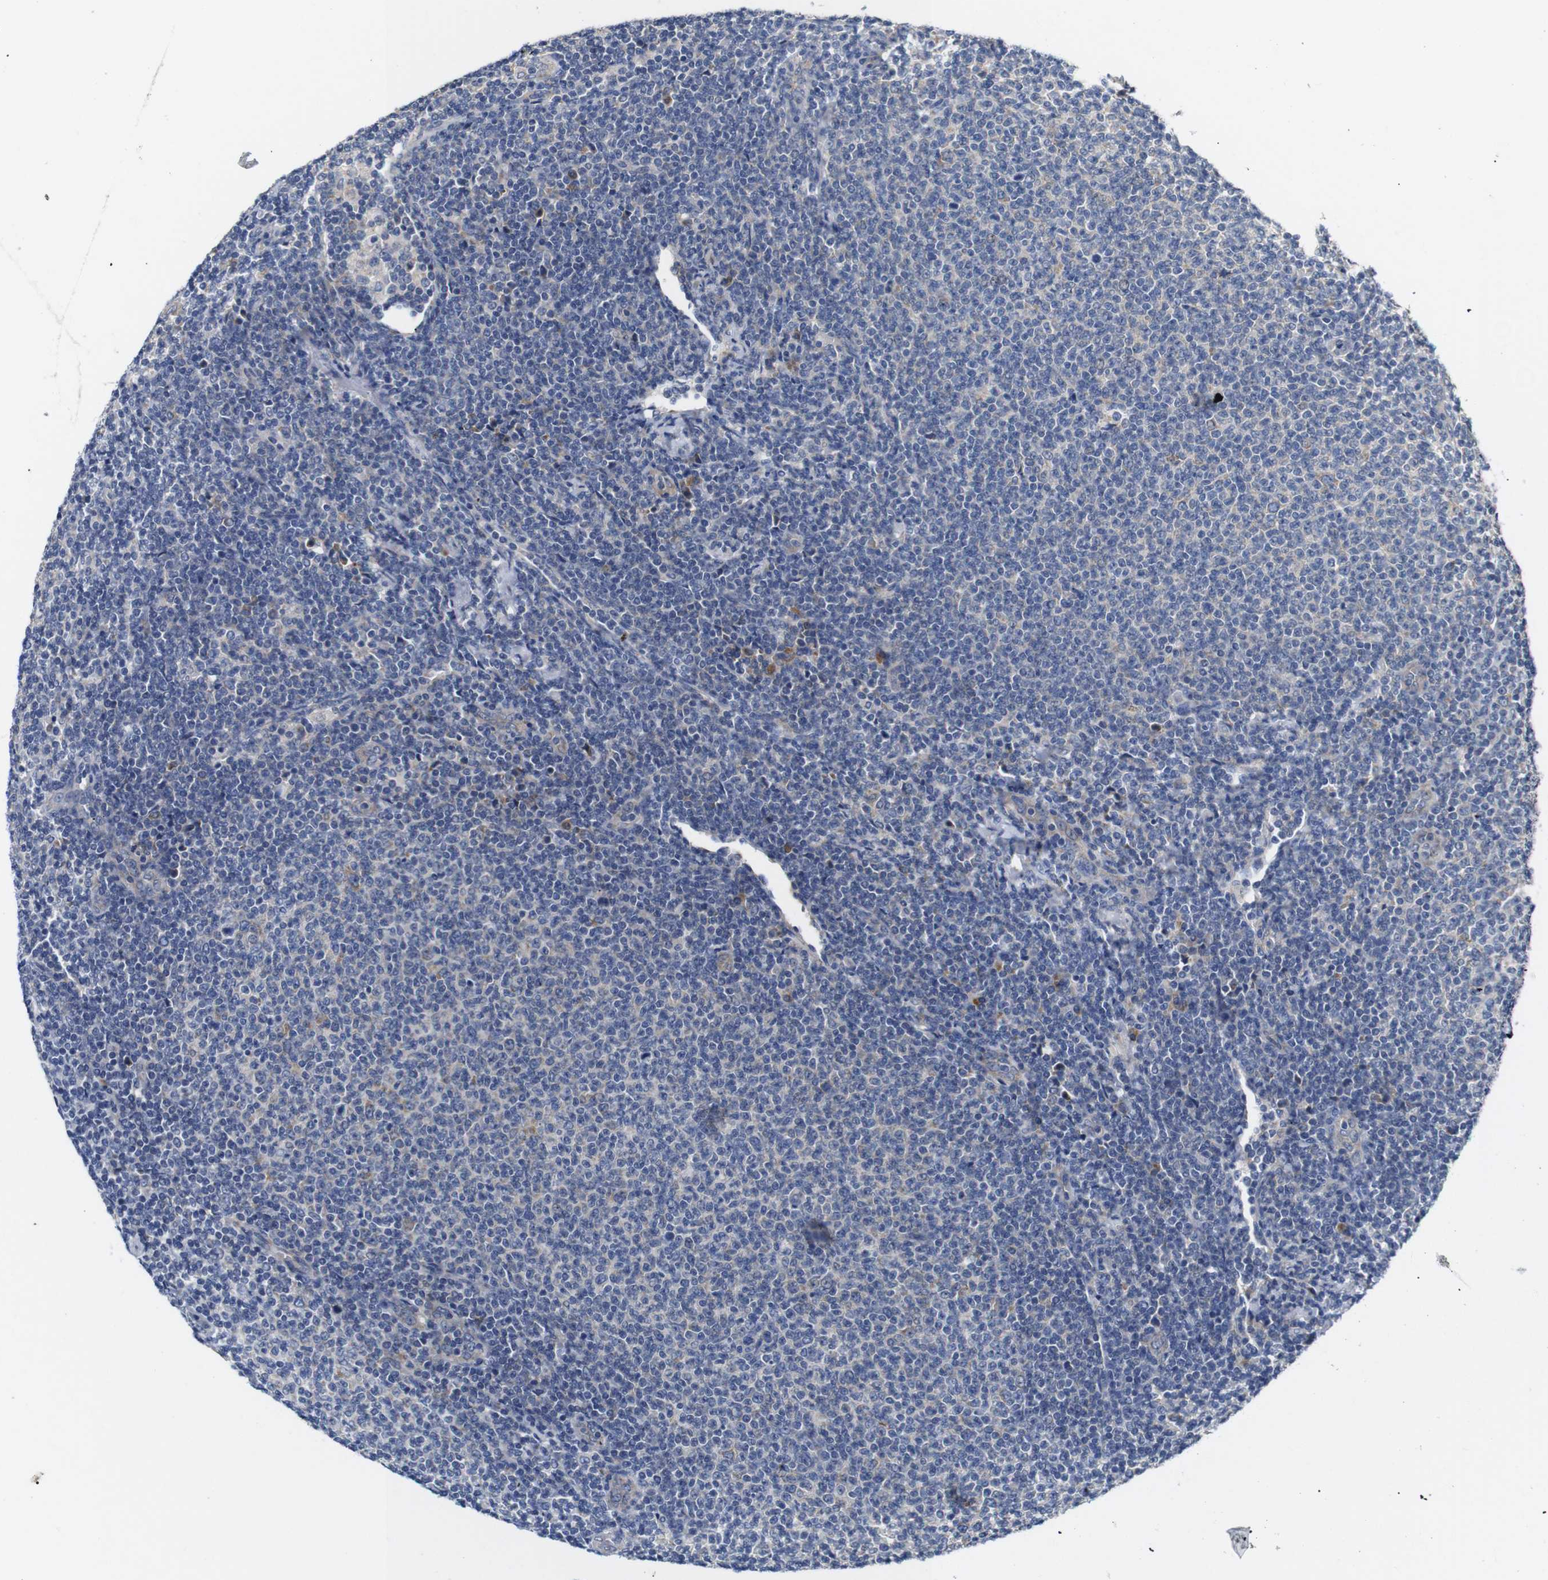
{"staining": {"intensity": "moderate", "quantity": "<25%", "location": "cytoplasmic/membranous"}, "tissue": "lymphoma", "cell_type": "Tumor cells", "image_type": "cancer", "snomed": [{"axis": "morphology", "description": "Malignant lymphoma, non-Hodgkin's type, Low grade"}, {"axis": "topography", "description": "Lymph node"}], "caption": "Protein staining of malignant lymphoma, non-Hodgkin's type (low-grade) tissue exhibits moderate cytoplasmic/membranous positivity in approximately <25% of tumor cells. The staining was performed using DAB, with brown indicating positive protein expression. Nuclei are stained blue with hematoxylin.", "gene": "TRIM5", "patient": {"sex": "male", "age": 66}}